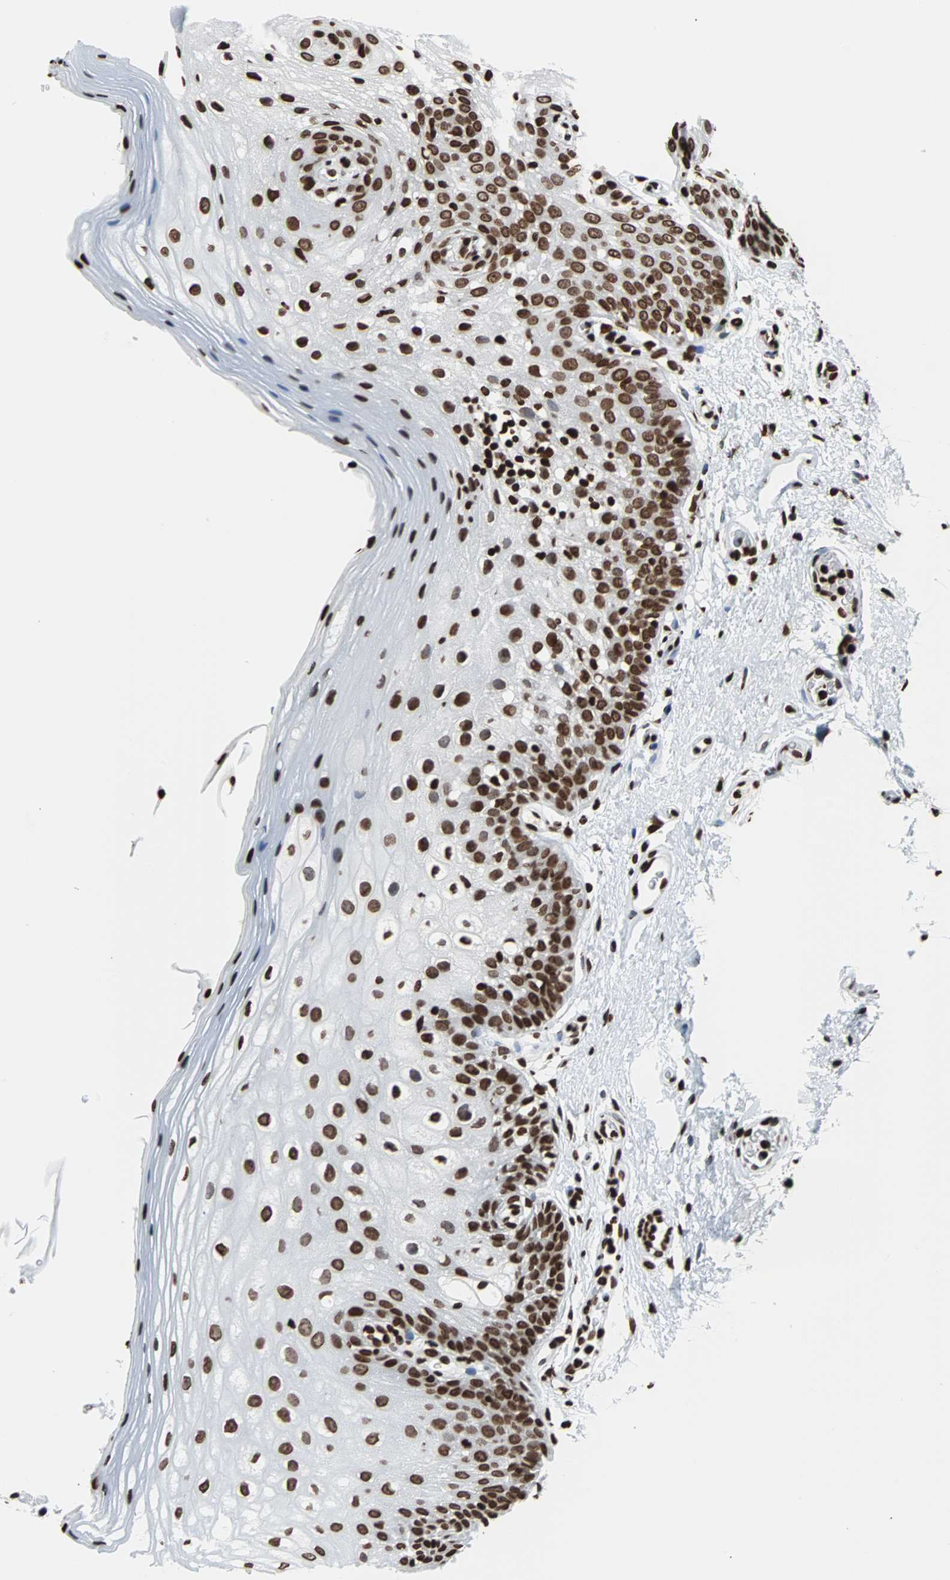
{"staining": {"intensity": "strong", "quantity": ">75%", "location": "nuclear"}, "tissue": "oral mucosa", "cell_type": "Squamous epithelial cells", "image_type": "normal", "snomed": [{"axis": "morphology", "description": "Normal tissue, NOS"}, {"axis": "morphology", "description": "Squamous cell carcinoma, NOS"}, {"axis": "topography", "description": "Skeletal muscle"}, {"axis": "topography", "description": "Oral tissue"}], "caption": "IHC micrograph of unremarkable oral mucosa stained for a protein (brown), which shows high levels of strong nuclear staining in approximately >75% of squamous epithelial cells.", "gene": "H2BC18", "patient": {"sex": "male", "age": 71}}